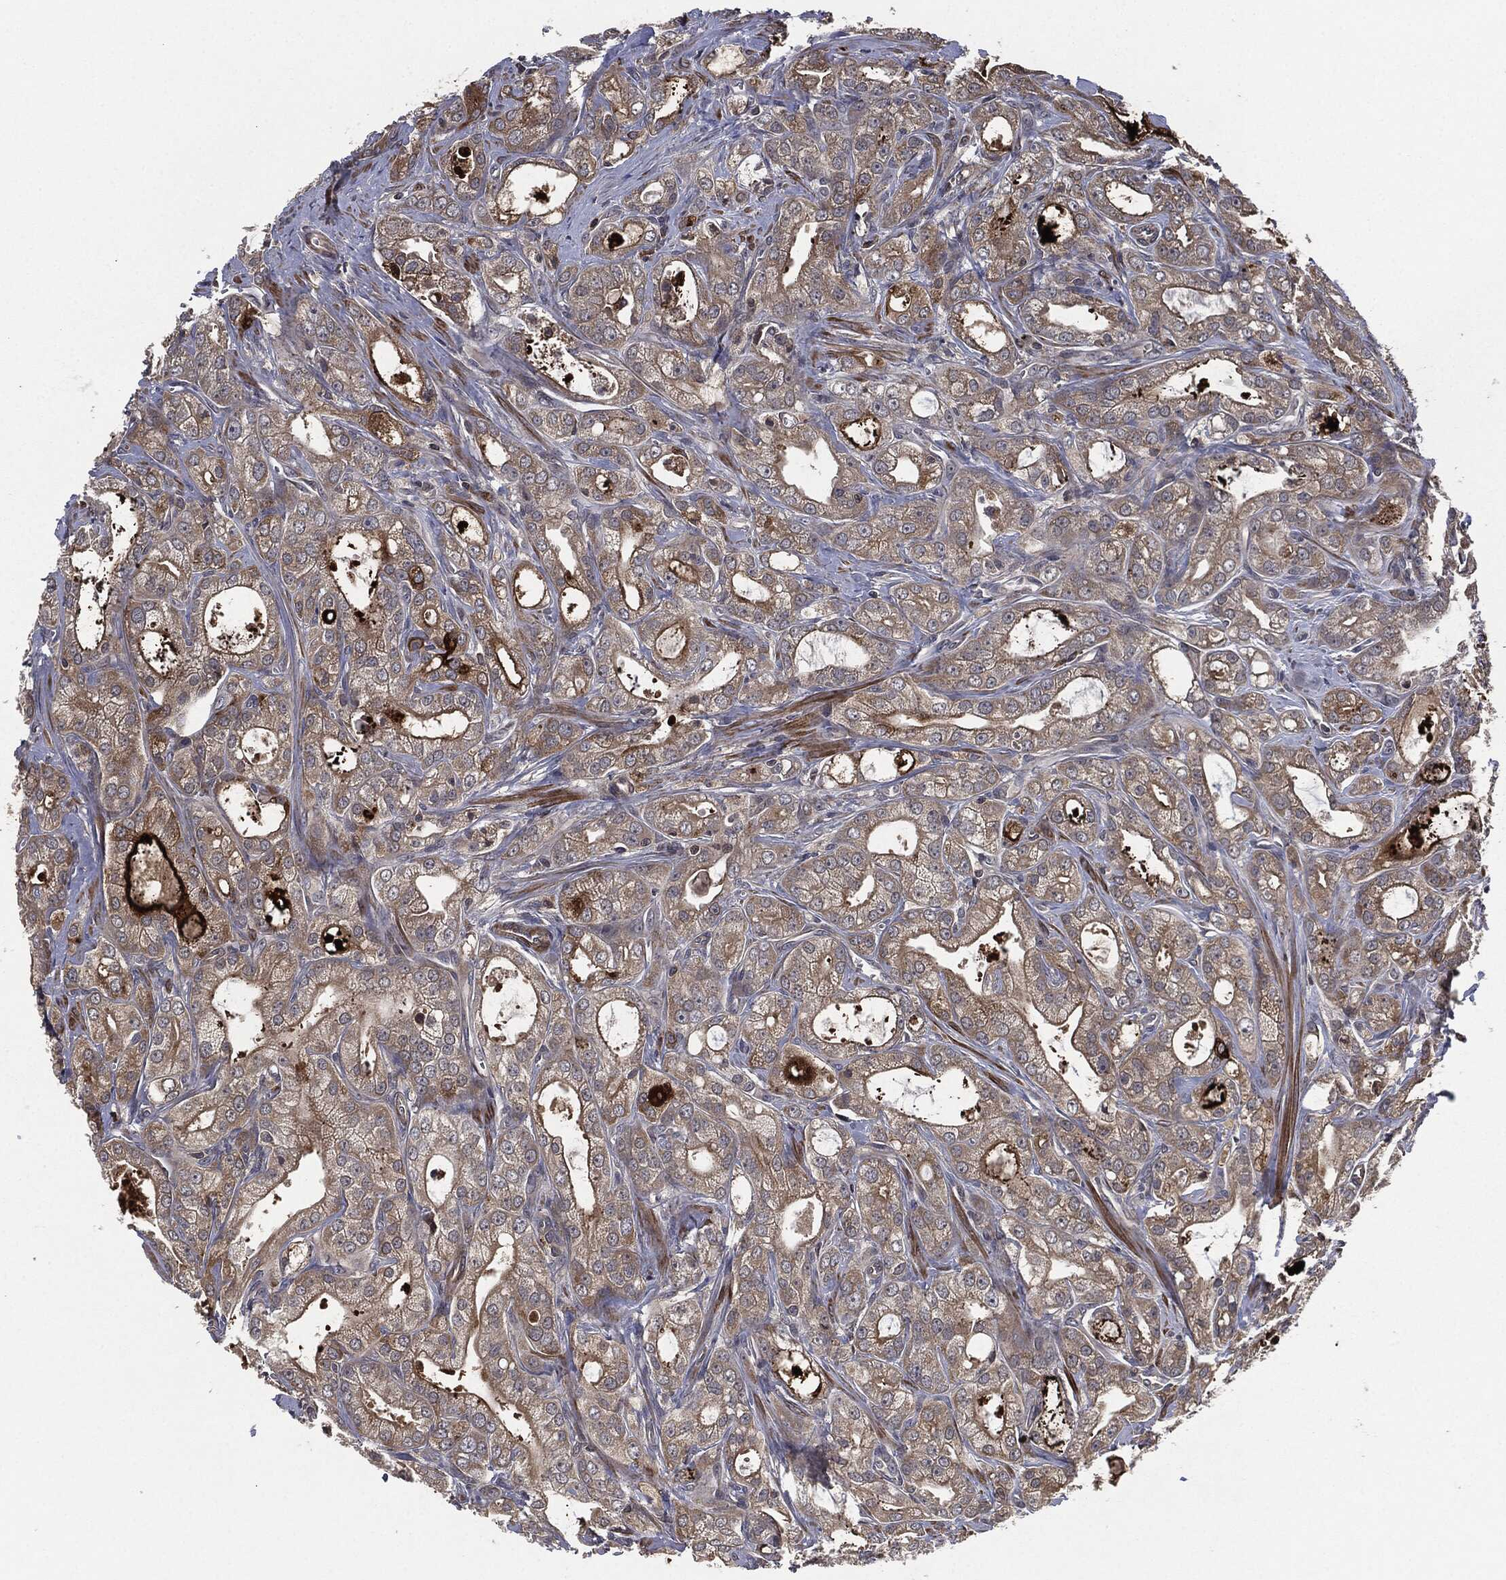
{"staining": {"intensity": "strong", "quantity": "25%-75%", "location": "cytoplasmic/membranous"}, "tissue": "prostate cancer", "cell_type": "Tumor cells", "image_type": "cancer", "snomed": [{"axis": "morphology", "description": "Adenocarcinoma, NOS"}, {"axis": "morphology", "description": "Adenocarcinoma, High grade"}, {"axis": "topography", "description": "Prostate"}], "caption": "Prostate cancer (high-grade adenocarcinoma) was stained to show a protein in brown. There is high levels of strong cytoplasmic/membranous expression in about 25%-75% of tumor cells.", "gene": "UBR1", "patient": {"sex": "male", "age": 70}}